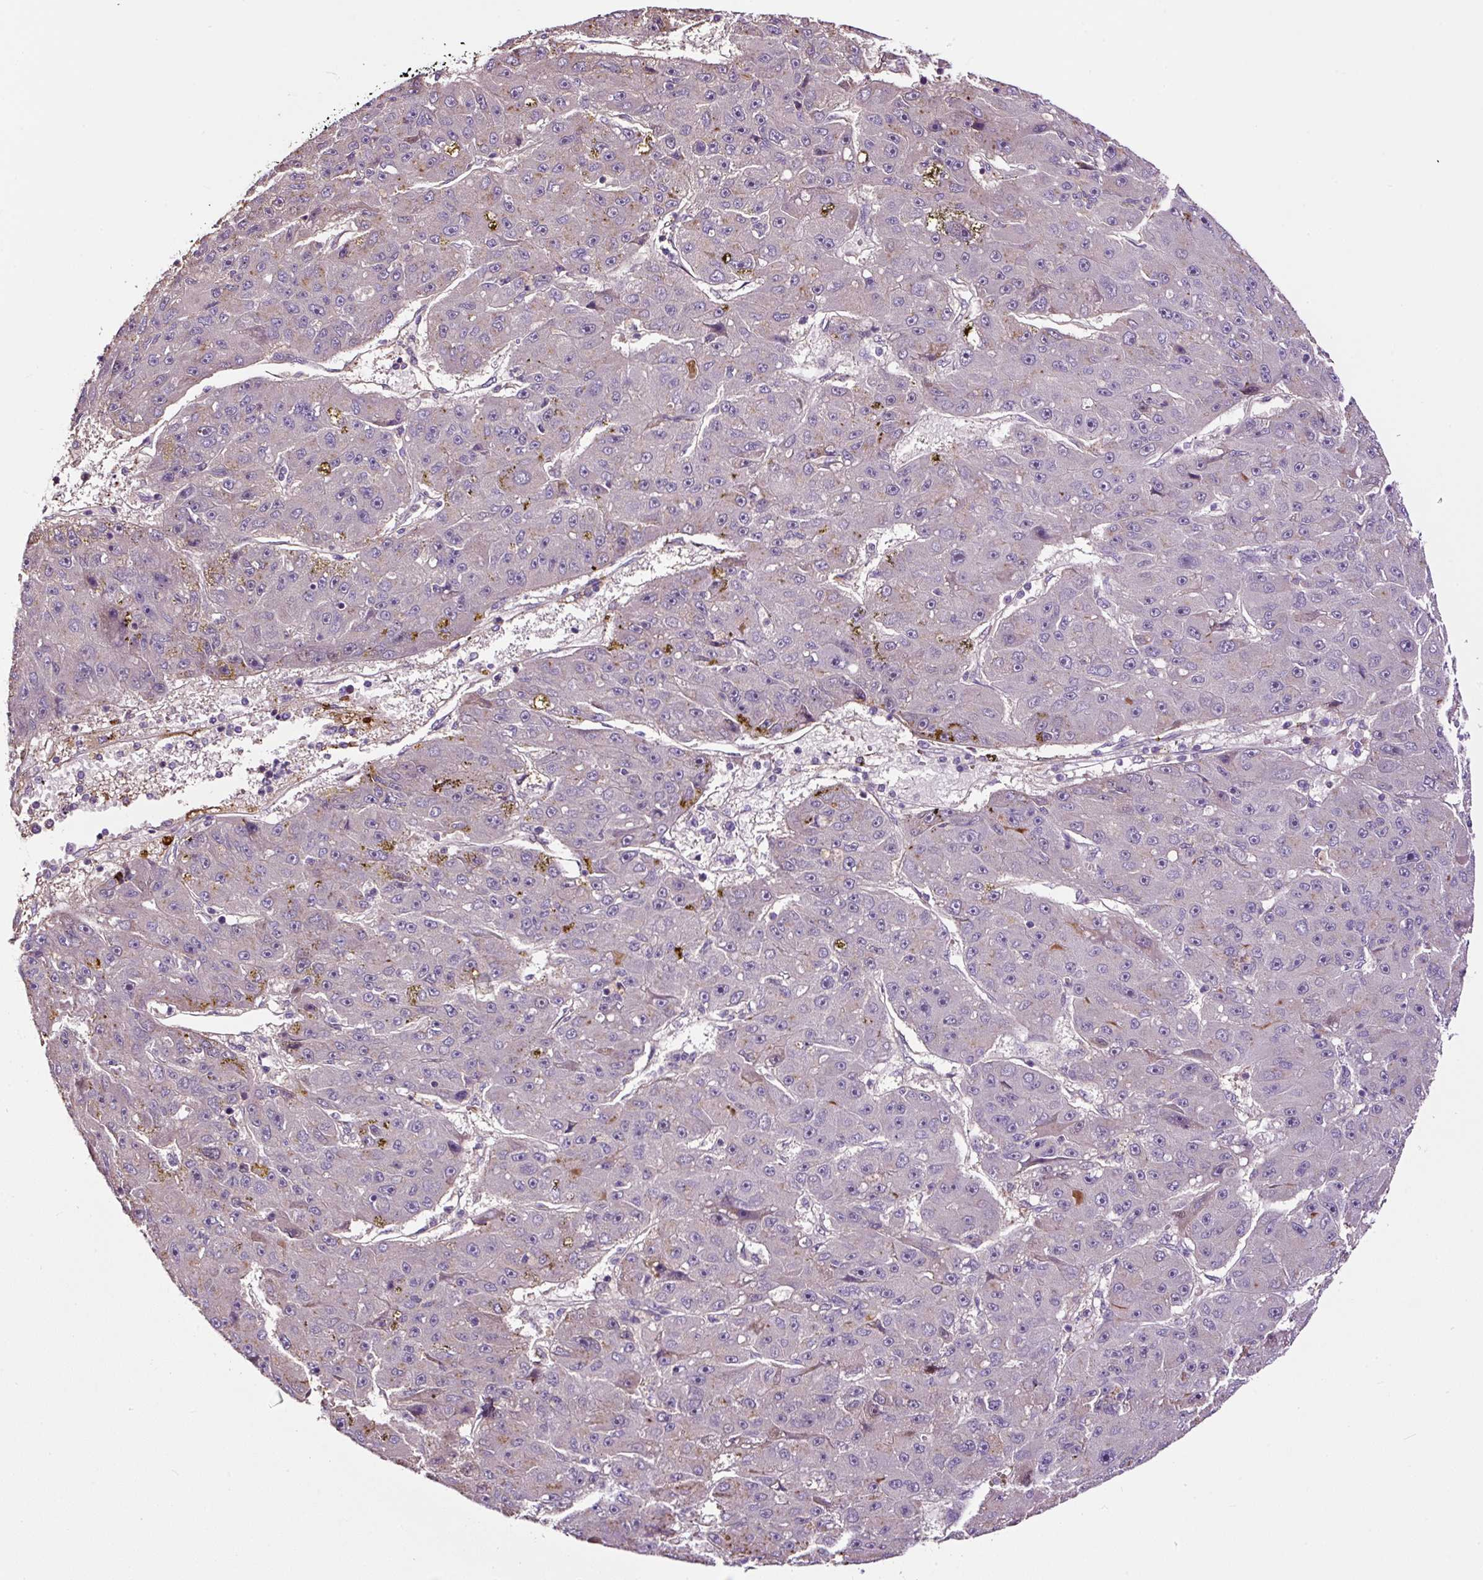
{"staining": {"intensity": "negative", "quantity": "none", "location": "none"}, "tissue": "liver cancer", "cell_type": "Tumor cells", "image_type": "cancer", "snomed": [{"axis": "morphology", "description": "Carcinoma, Hepatocellular, NOS"}, {"axis": "topography", "description": "Liver"}], "caption": "Image shows no significant protein expression in tumor cells of liver cancer (hepatocellular carcinoma).", "gene": "LRRC24", "patient": {"sex": "male", "age": 67}}